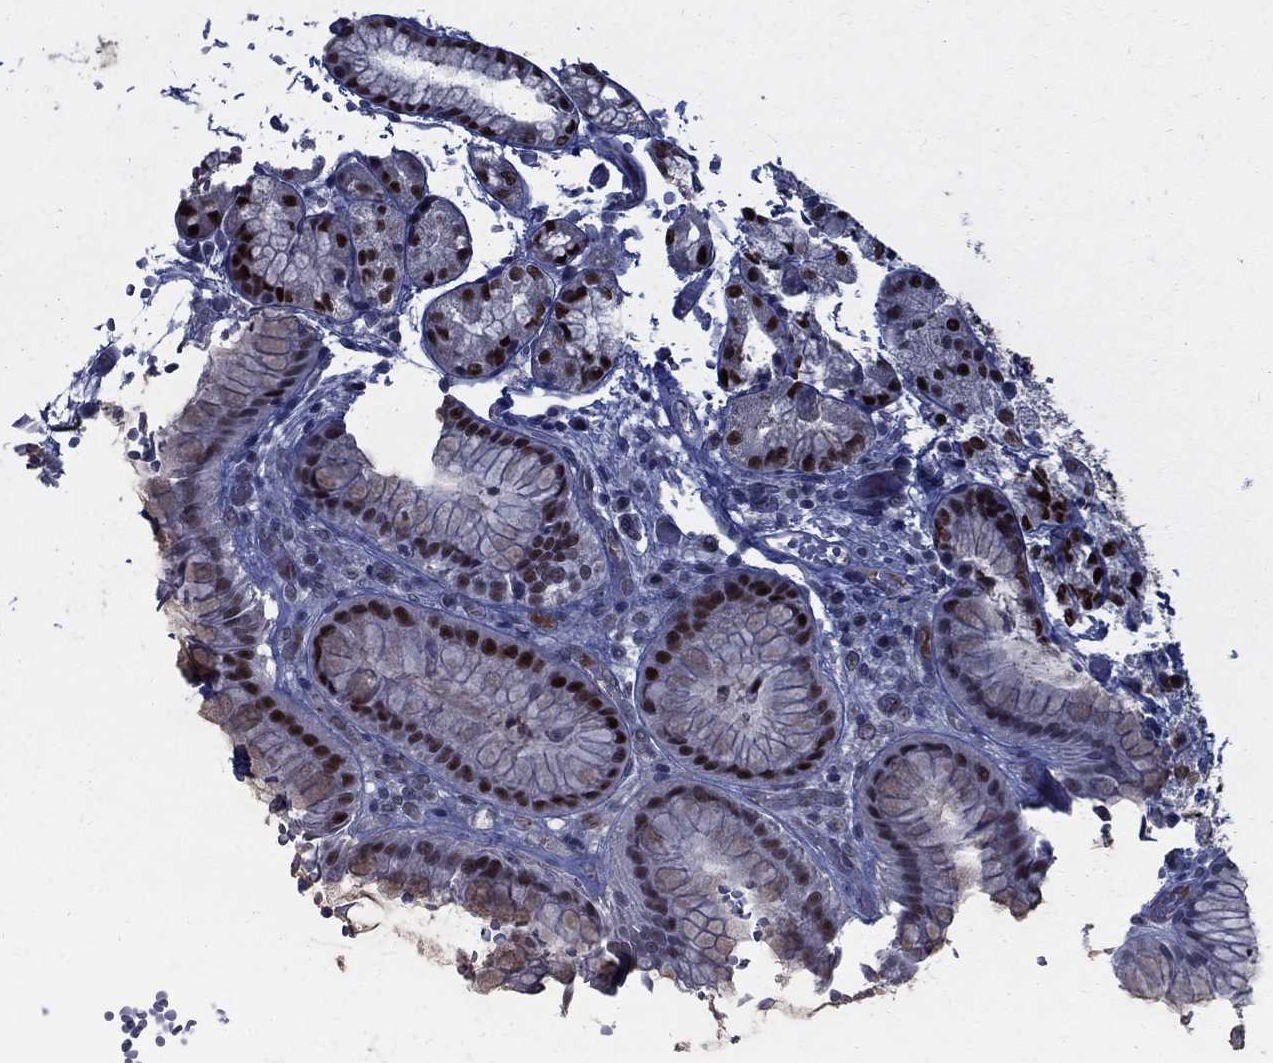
{"staining": {"intensity": "strong", "quantity": ">75%", "location": "nuclear"}, "tissue": "stomach", "cell_type": "Glandular cells", "image_type": "normal", "snomed": [{"axis": "morphology", "description": "Normal tissue, NOS"}, {"axis": "topography", "description": "Stomach, upper"}], "caption": "High-power microscopy captured an IHC photomicrograph of normal stomach, revealing strong nuclear positivity in approximately >75% of glandular cells. (brown staining indicates protein expression, while blue staining denotes nuclei).", "gene": "GCFC2", "patient": {"sex": "male", "age": 72}}